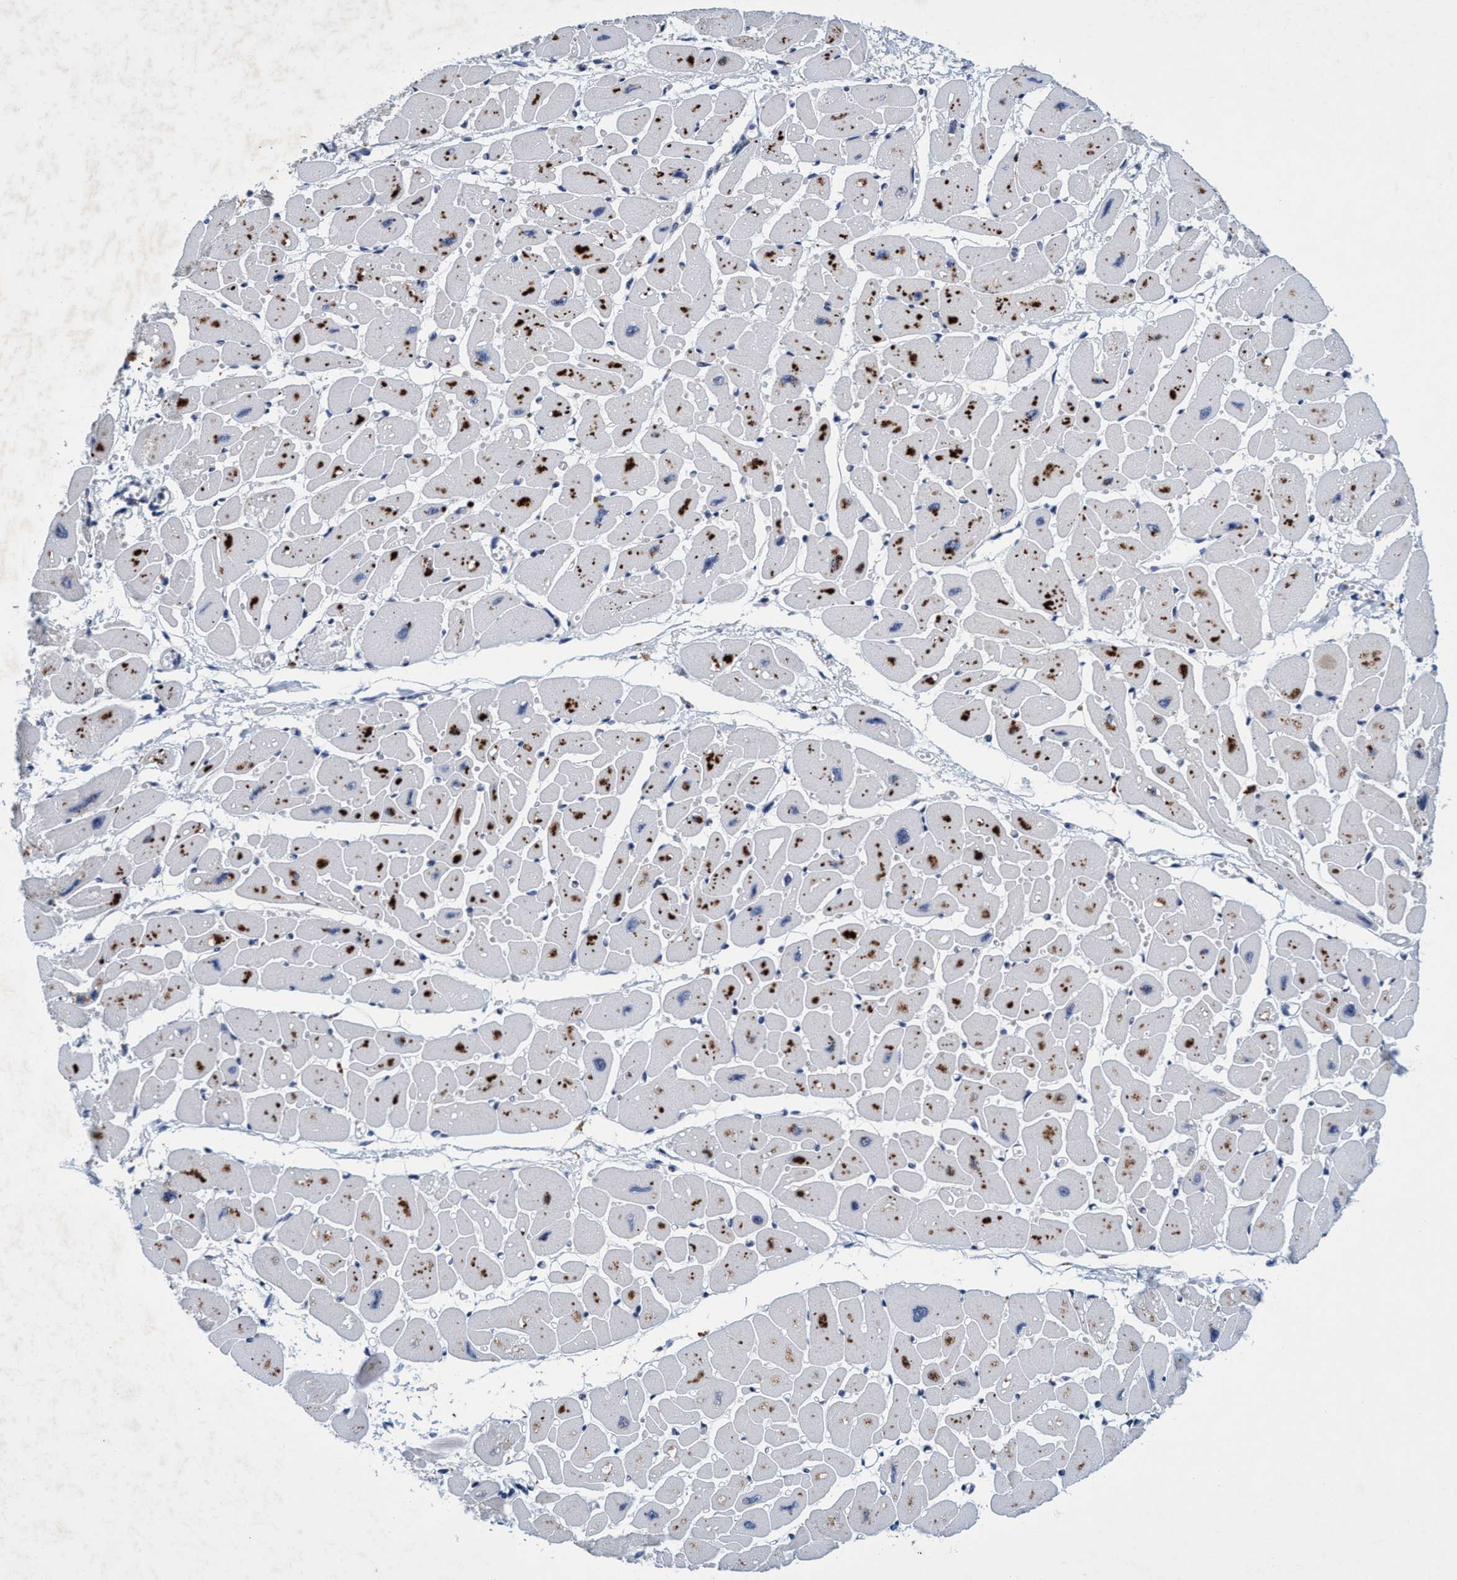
{"staining": {"intensity": "moderate", "quantity": ">75%", "location": "cytoplasmic/membranous"}, "tissue": "heart muscle", "cell_type": "Cardiomyocytes", "image_type": "normal", "snomed": [{"axis": "morphology", "description": "Normal tissue, NOS"}, {"axis": "topography", "description": "Heart"}], "caption": "IHC (DAB (3,3'-diaminobenzidine)) staining of unremarkable human heart muscle reveals moderate cytoplasmic/membranous protein positivity in approximately >75% of cardiomyocytes.", "gene": "GRB14", "patient": {"sex": "female", "age": 54}}